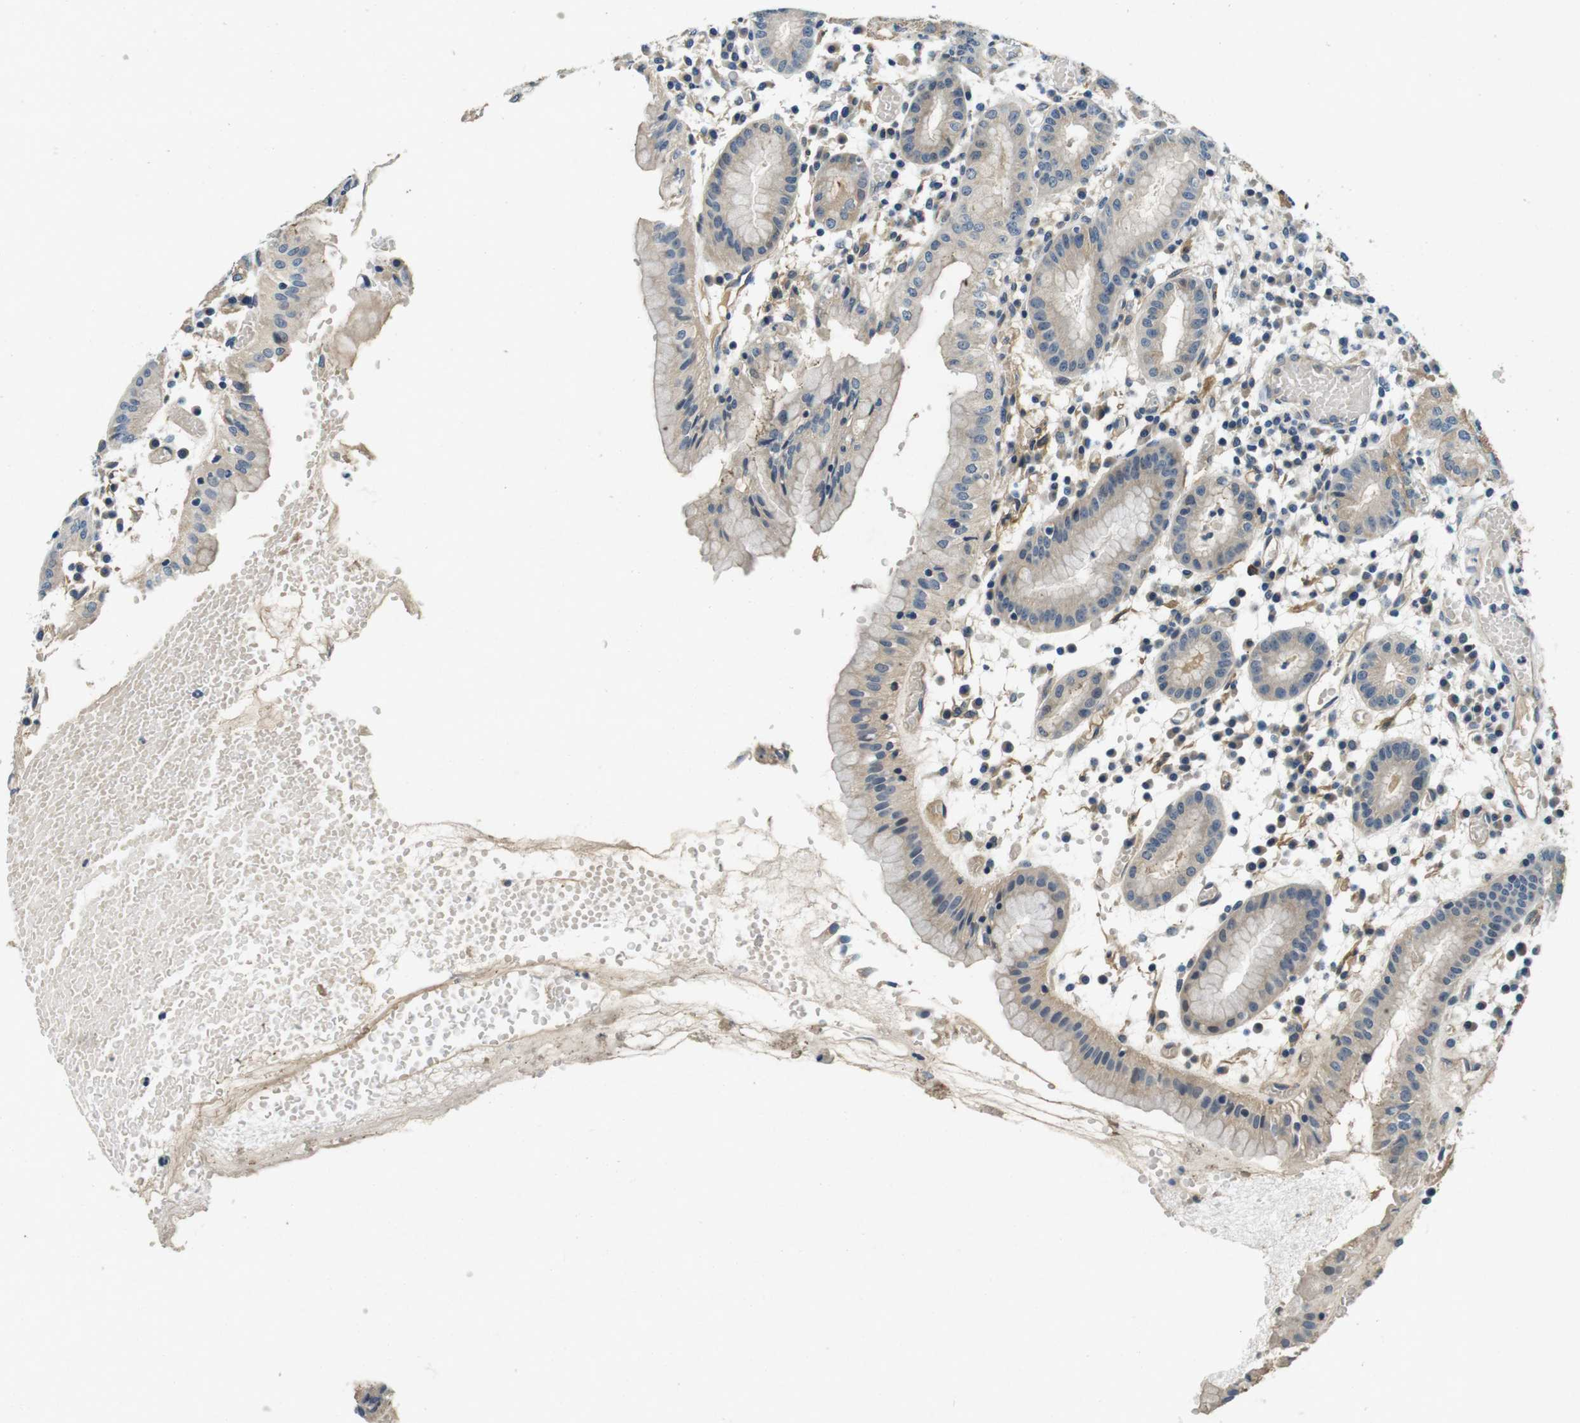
{"staining": {"intensity": "weak", "quantity": ">75%", "location": "cytoplasmic/membranous"}, "tissue": "stomach", "cell_type": "Glandular cells", "image_type": "normal", "snomed": [{"axis": "morphology", "description": "Normal tissue, NOS"}, {"axis": "topography", "description": "Stomach"}, {"axis": "topography", "description": "Stomach, lower"}], "caption": "DAB (3,3'-diaminobenzidine) immunohistochemical staining of unremarkable human stomach reveals weak cytoplasmic/membranous protein expression in about >75% of glandular cells. The protein of interest is stained brown, and the nuclei are stained in blue (DAB IHC with brightfield microscopy, high magnification).", "gene": "DTNA", "patient": {"sex": "female", "age": 75}}